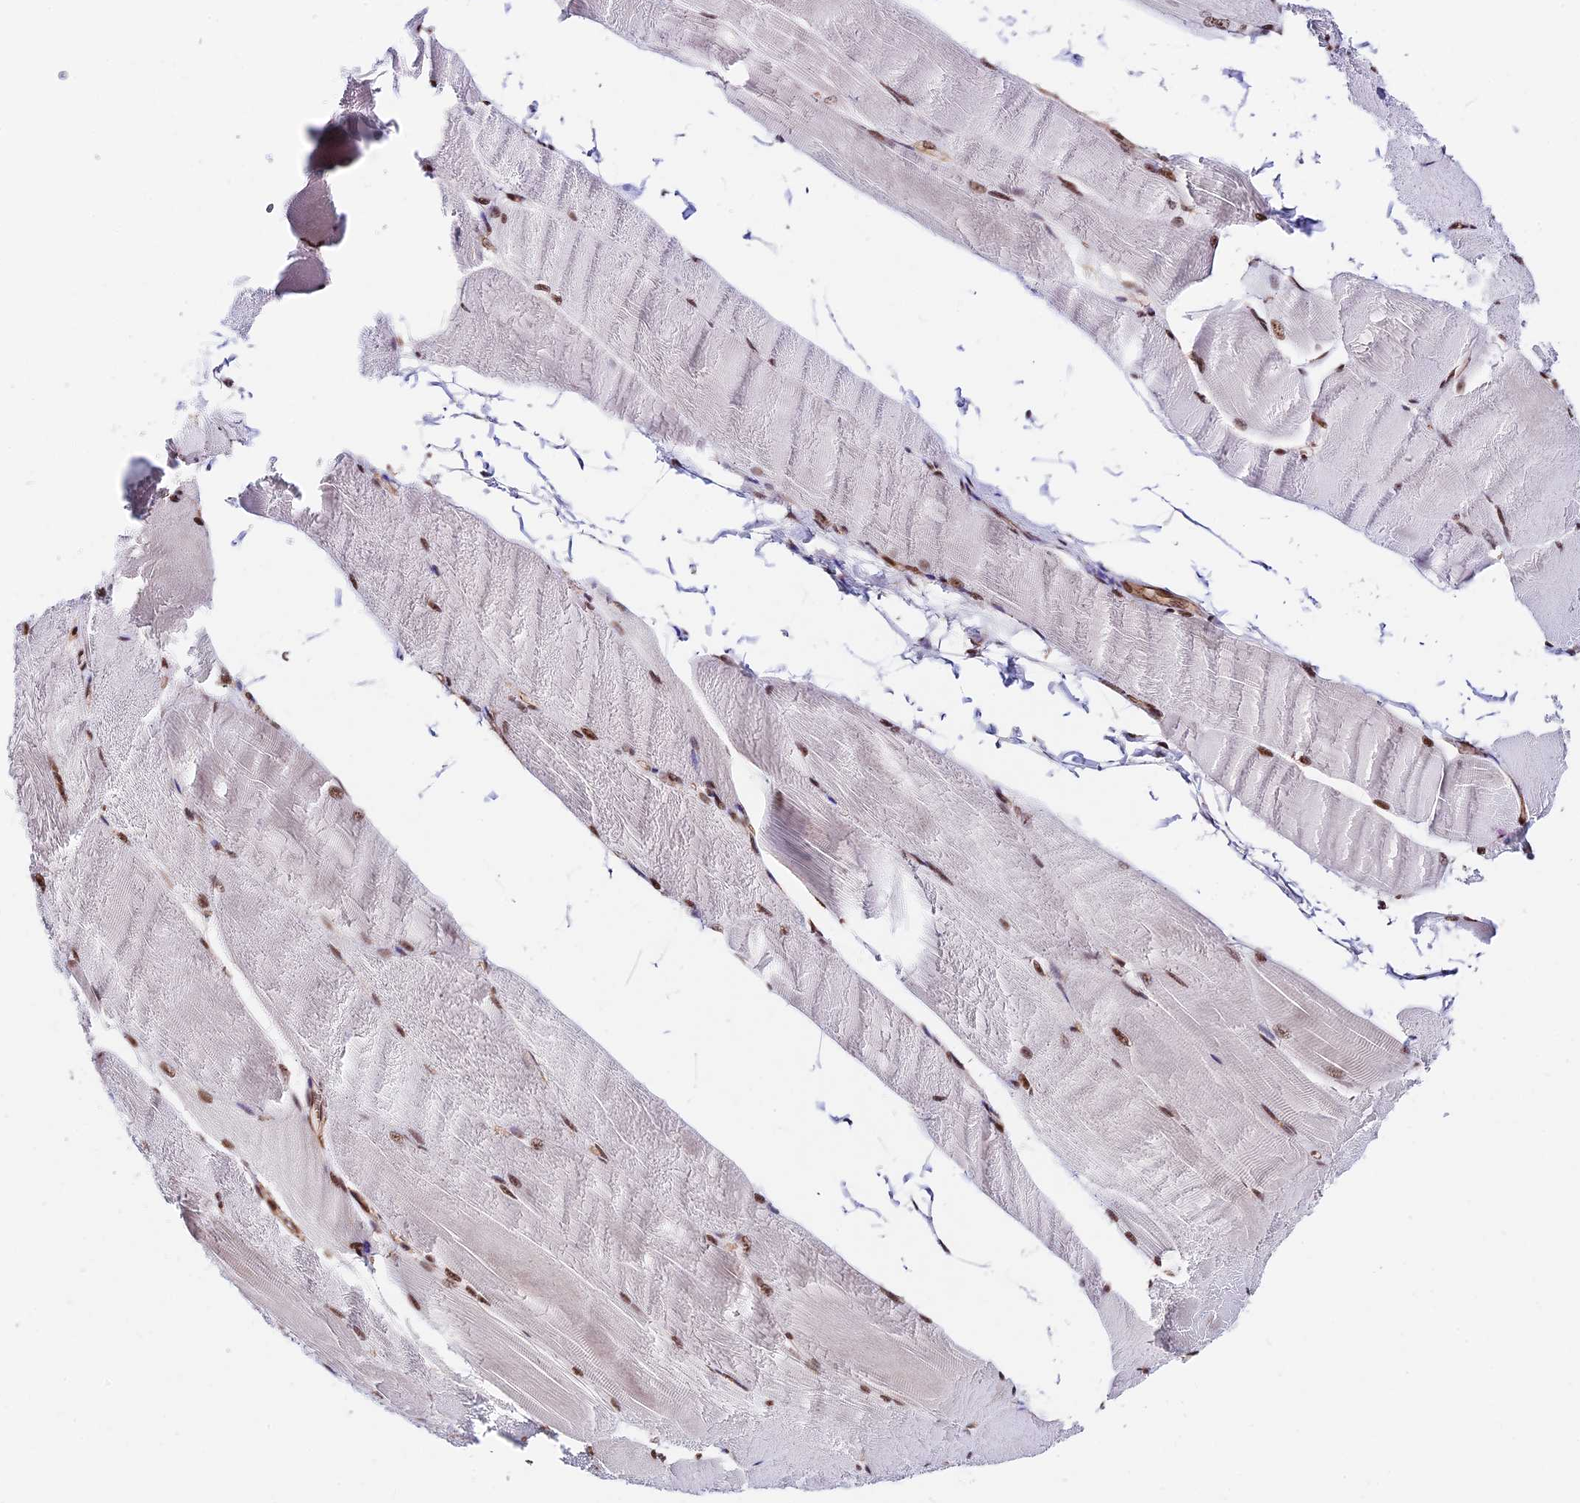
{"staining": {"intensity": "moderate", "quantity": ">75%", "location": "nuclear"}, "tissue": "skeletal muscle", "cell_type": "Myocytes", "image_type": "normal", "snomed": [{"axis": "morphology", "description": "Normal tissue, NOS"}, {"axis": "morphology", "description": "Basal cell carcinoma"}, {"axis": "topography", "description": "Skeletal muscle"}], "caption": "Protein positivity by immunohistochemistry (IHC) shows moderate nuclear staining in about >75% of myocytes in benign skeletal muscle.", "gene": "RBM42", "patient": {"sex": "female", "age": 64}}